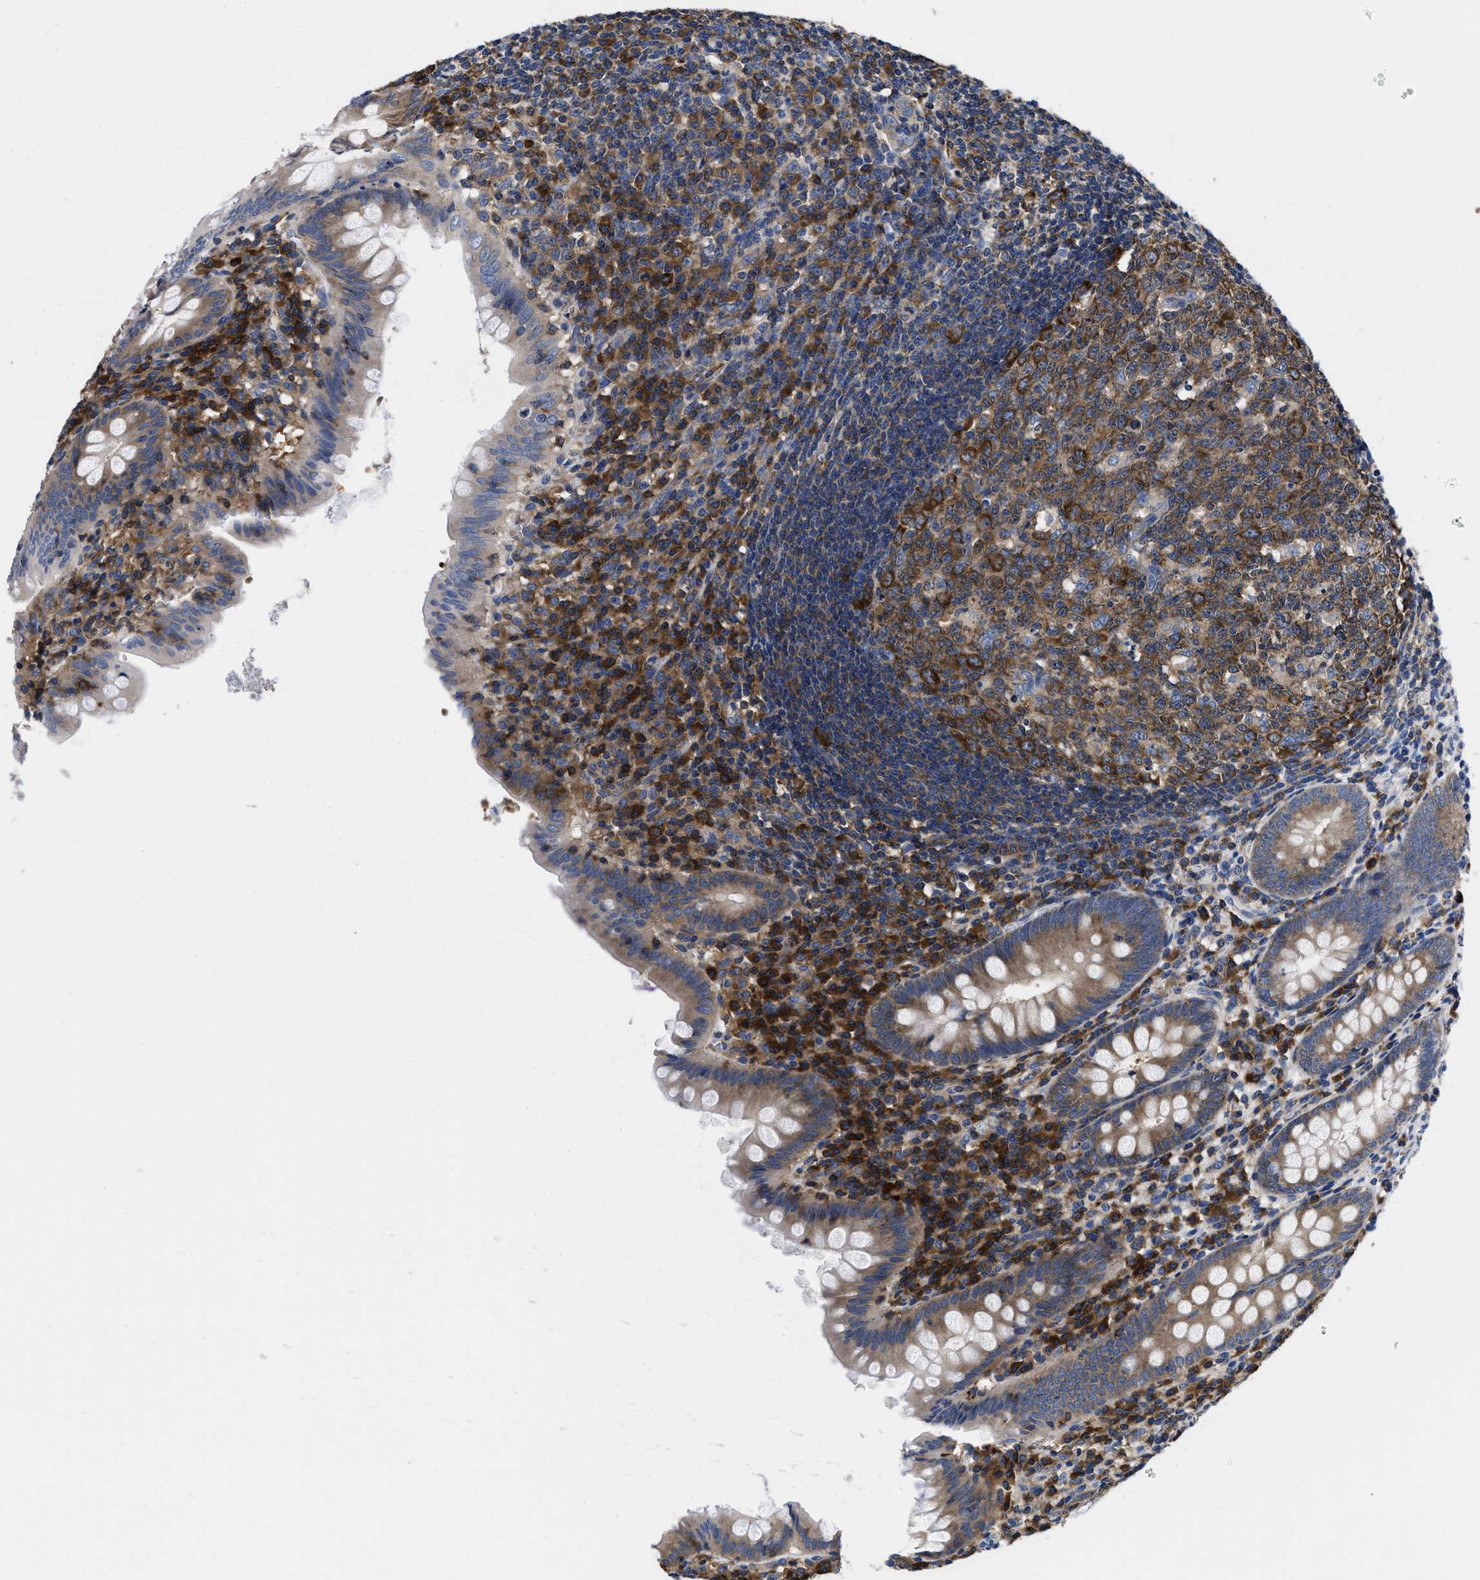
{"staining": {"intensity": "moderate", "quantity": ">75%", "location": "cytoplasmic/membranous"}, "tissue": "appendix", "cell_type": "Glandular cells", "image_type": "normal", "snomed": [{"axis": "morphology", "description": "Normal tissue, NOS"}, {"axis": "topography", "description": "Appendix"}], "caption": "Appendix stained with a brown dye shows moderate cytoplasmic/membranous positive expression in approximately >75% of glandular cells.", "gene": "YARS1", "patient": {"sex": "male", "age": 56}}